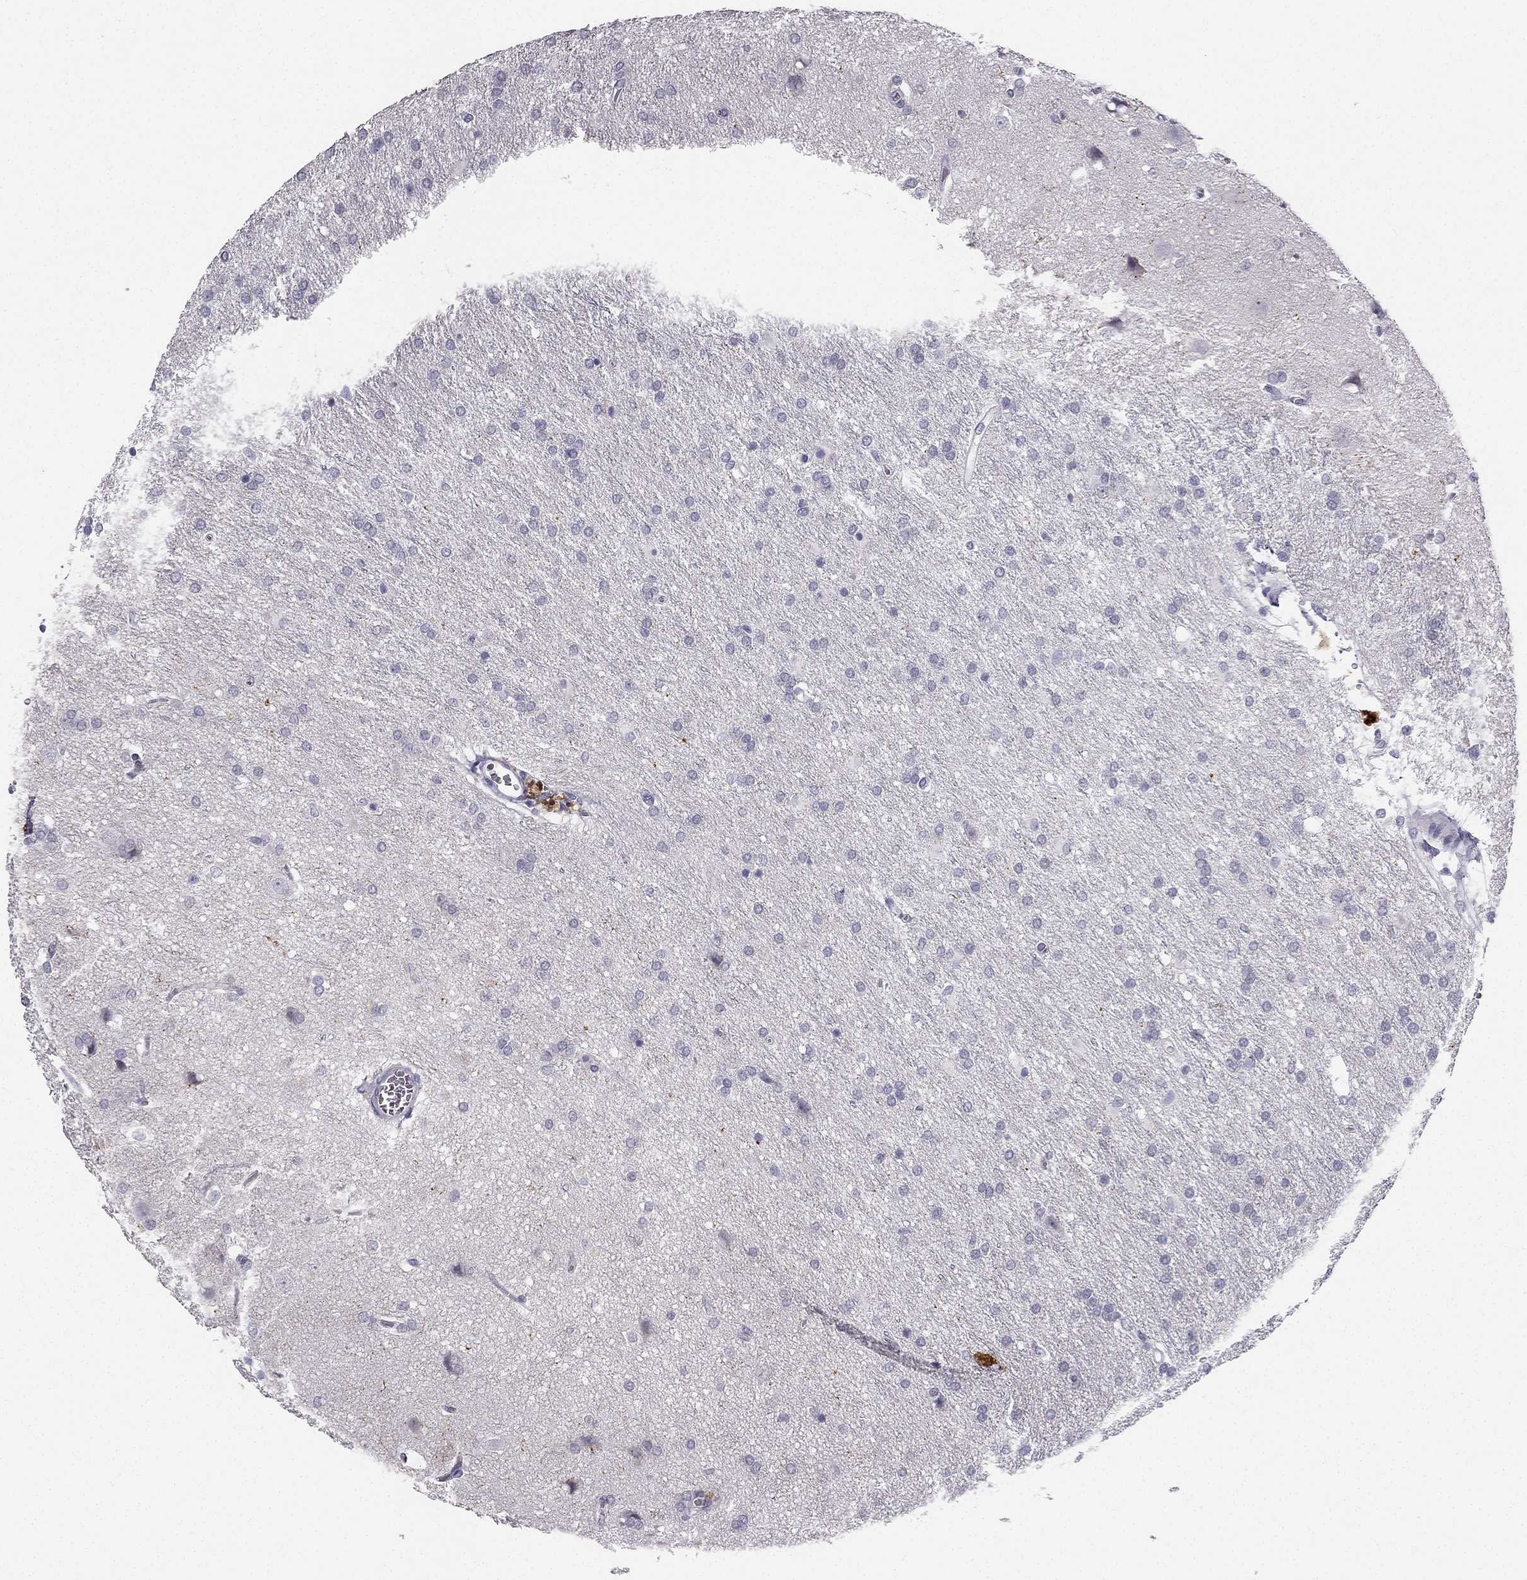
{"staining": {"intensity": "negative", "quantity": "none", "location": "none"}, "tissue": "glioma", "cell_type": "Tumor cells", "image_type": "cancer", "snomed": [{"axis": "morphology", "description": "Glioma, malignant, Low grade"}, {"axis": "topography", "description": "Brain"}], "caption": "Glioma stained for a protein using immunohistochemistry reveals no positivity tumor cells.", "gene": "CALB2", "patient": {"sex": "female", "age": 32}}